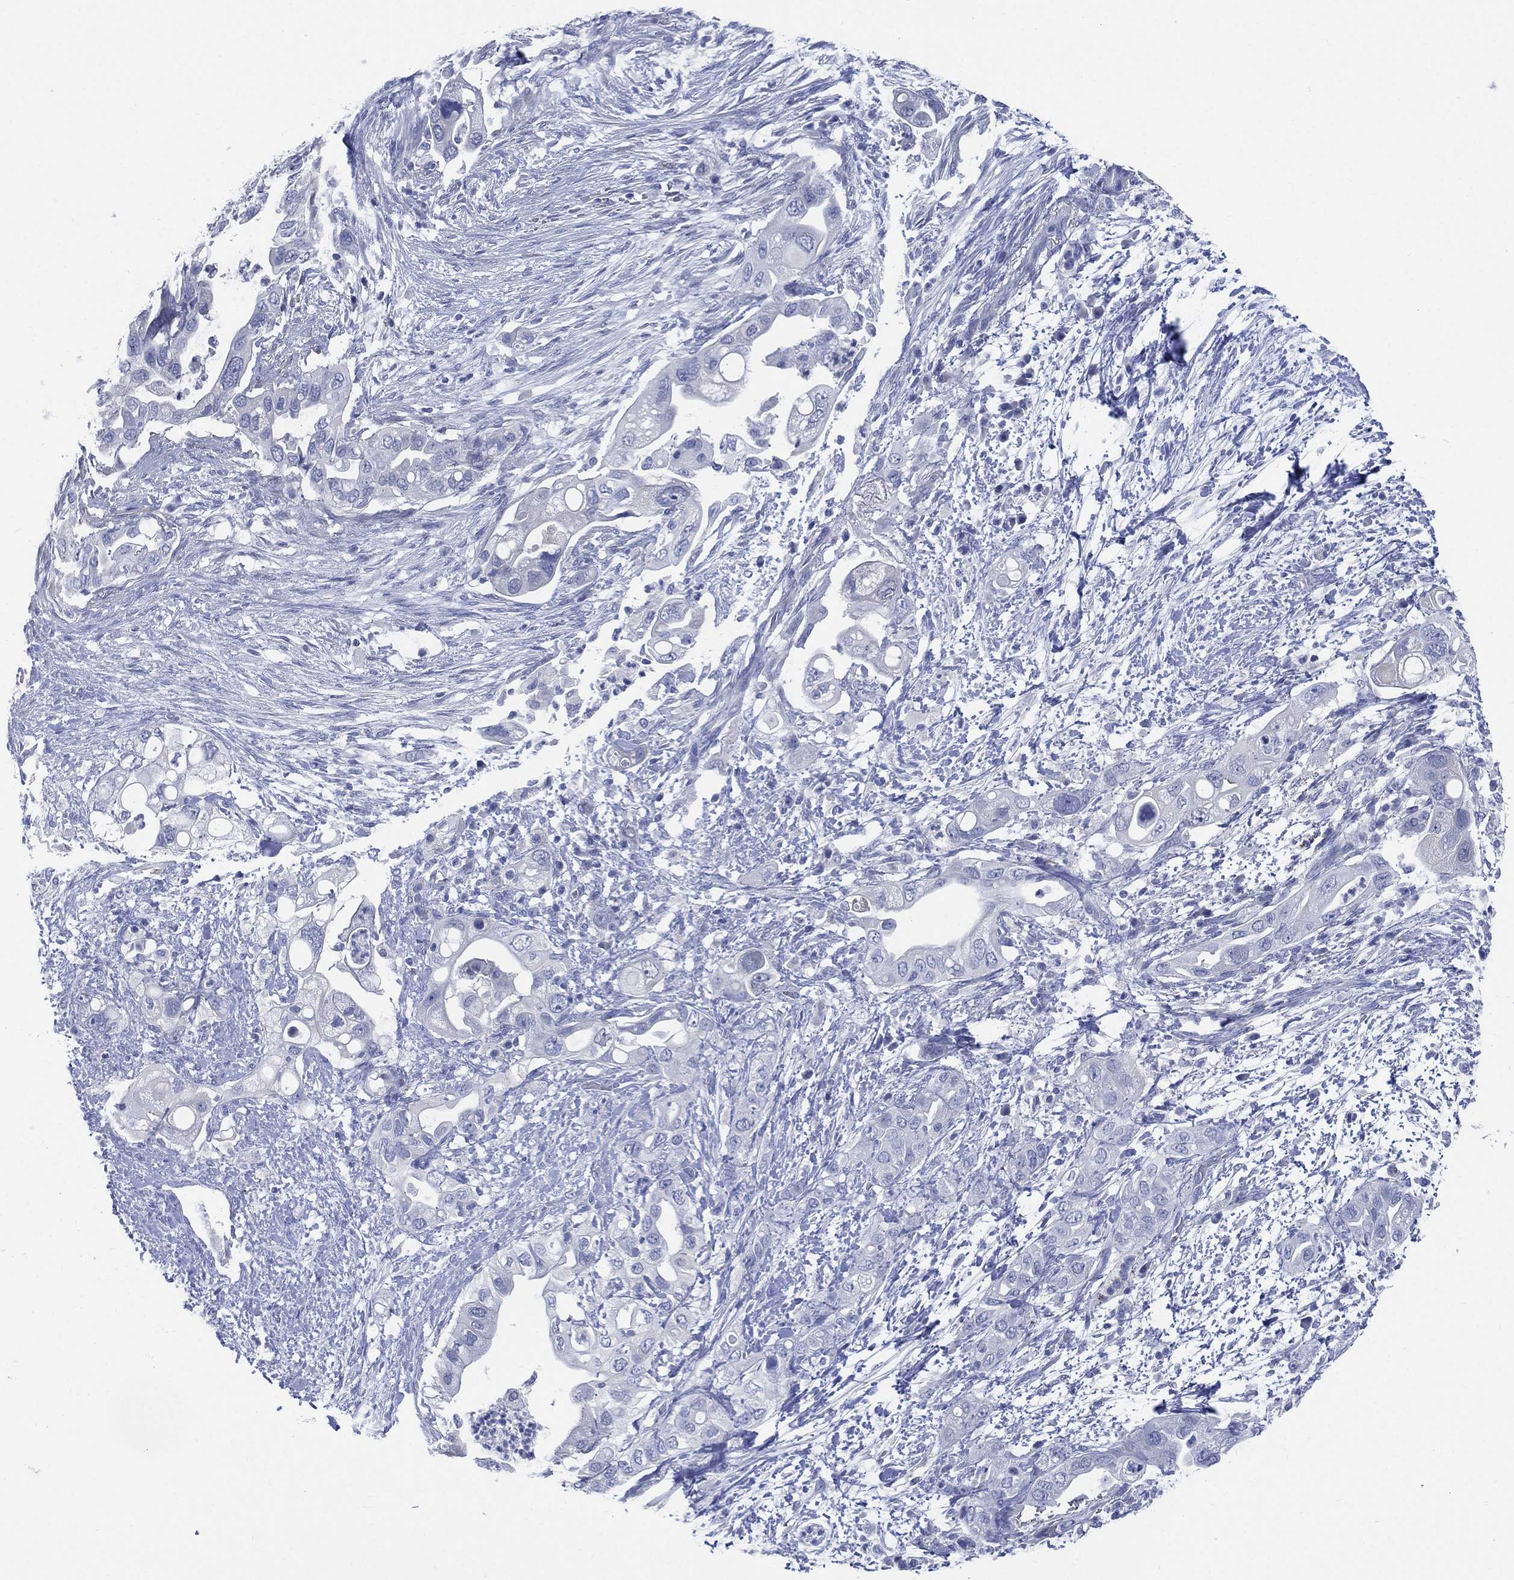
{"staining": {"intensity": "negative", "quantity": "none", "location": "none"}, "tissue": "pancreatic cancer", "cell_type": "Tumor cells", "image_type": "cancer", "snomed": [{"axis": "morphology", "description": "Adenocarcinoma, NOS"}, {"axis": "topography", "description": "Pancreas"}], "caption": "The immunohistochemistry (IHC) photomicrograph has no significant positivity in tumor cells of pancreatic cancer (adenocarcinoma) tissue.", "gene": "C5orf46", "patient": {"sex": "female", "age": 72}}